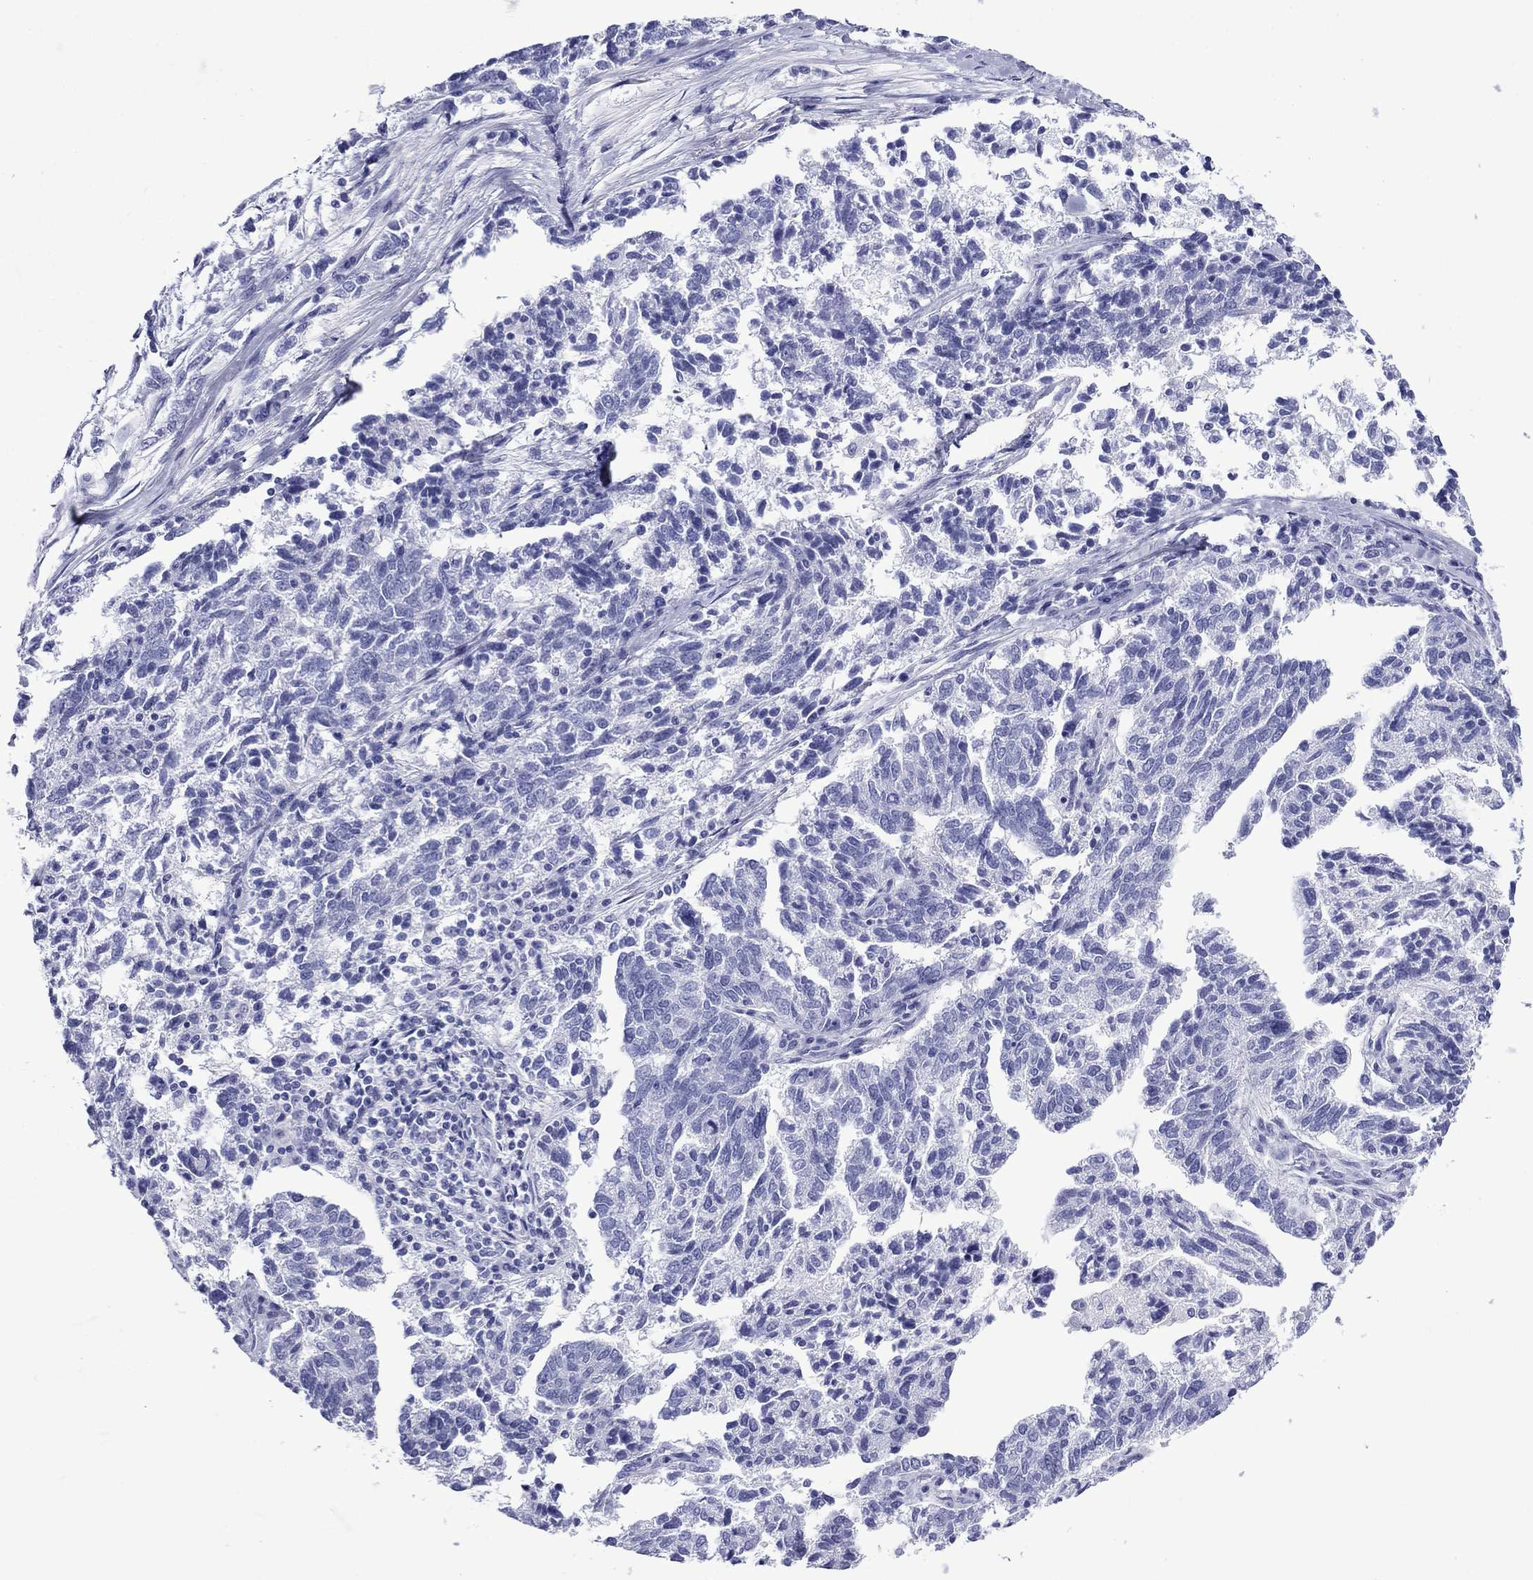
{"staining": {"intensity": "negative", "quantity": "none", "location": "none"}, "tissue": "ovarian cancer", "cell_type": "Tumor cells", "image_type": "cancer", "snomed": [{"axis": "morphology", "description": "Cystadenocarcinoma, serous, NOS"}, {"axis": "topography", "description": "Ovary"}], "caption": "Immunohistochemistry (IHC) of human ovarian cancer demonstrates no expression in tumor cells.", "gene": "ROM1", "patient": {"sex": "female", "age": 71}}